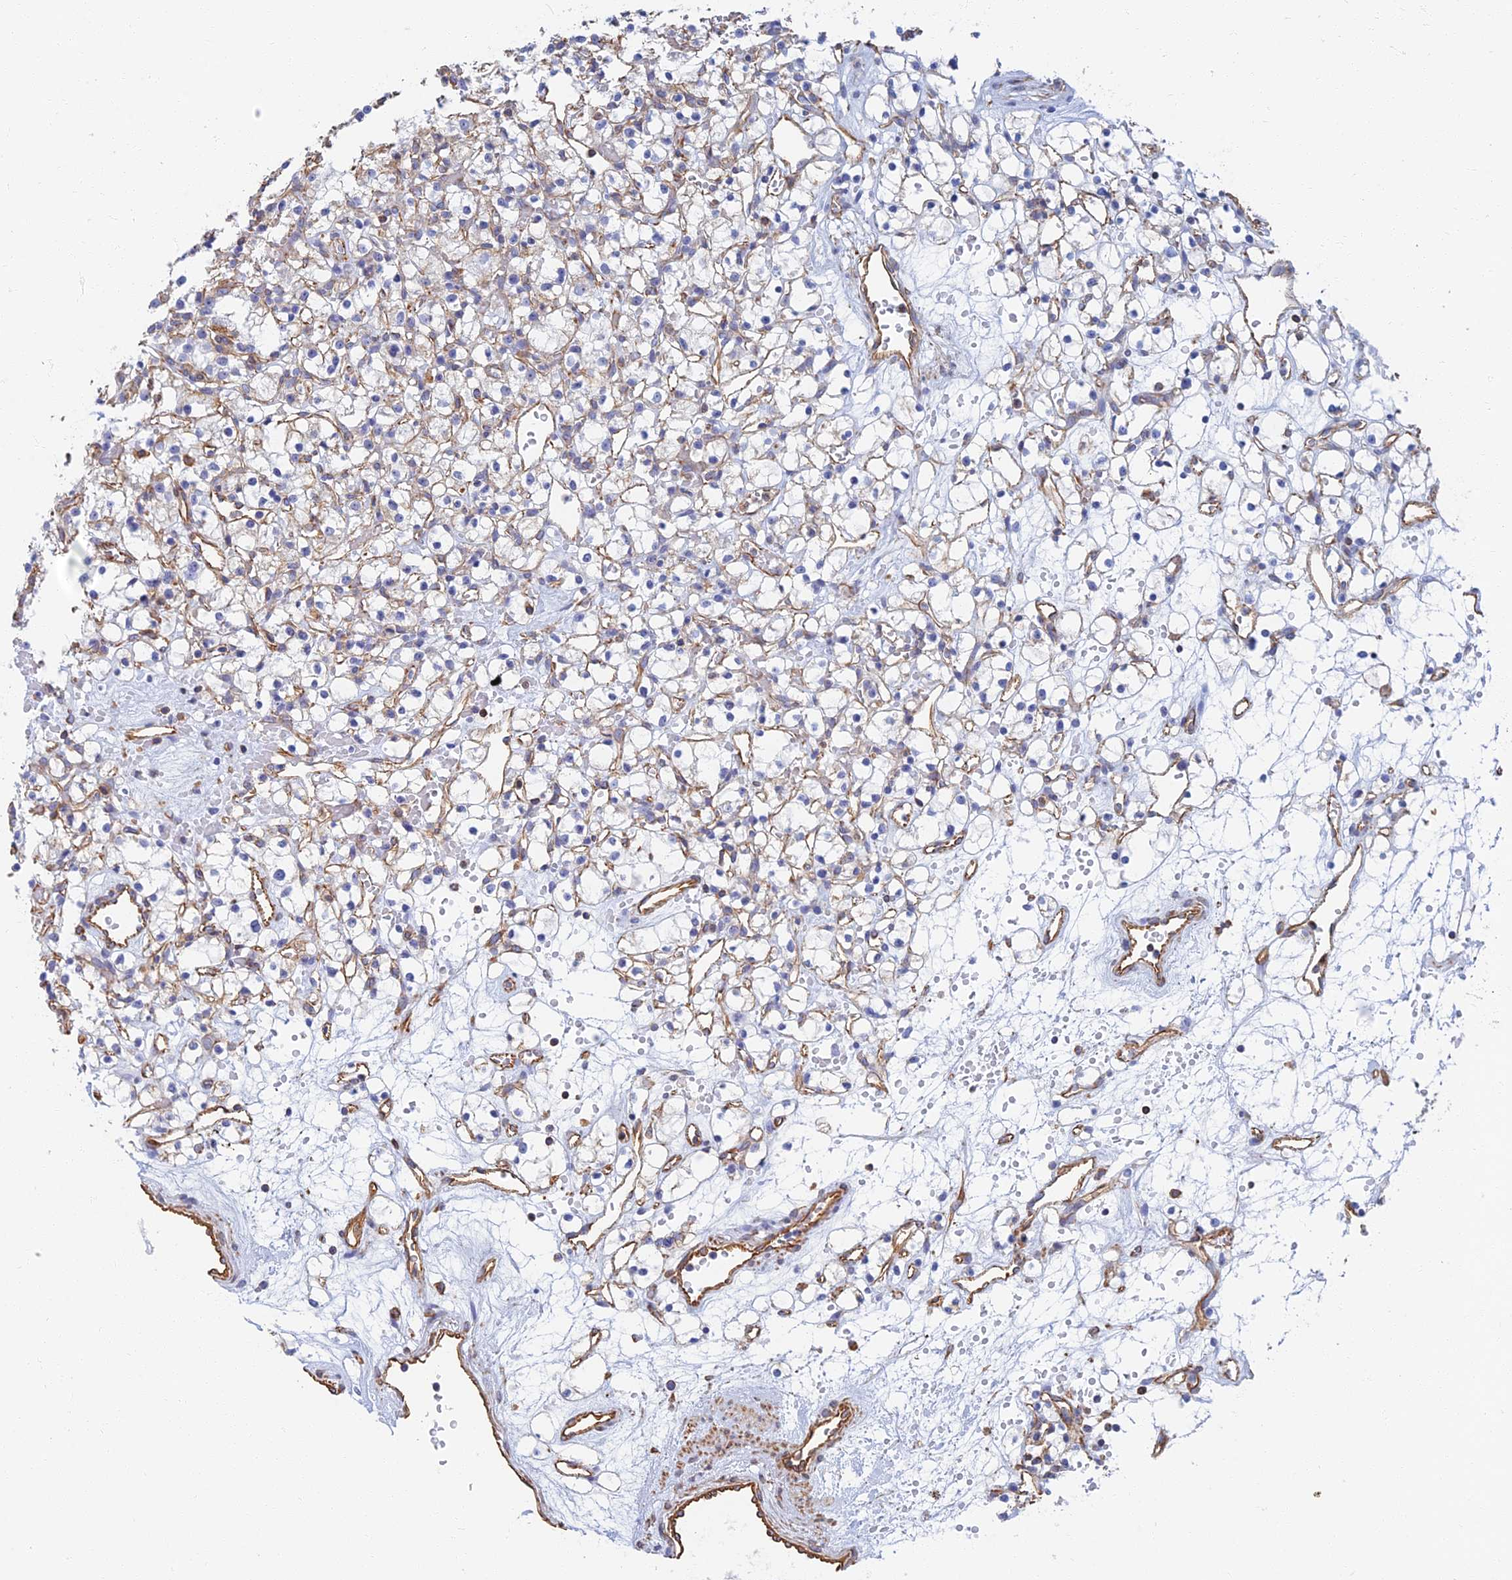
{"staining": {"intensity": "weak", "quantity": "<25%", "location": "cytoplasmic/membranous"}, "tissue": "renal cancer", "cell_type": "Tumor cells", "image_type": "cancer", "snomed": [{"axis": "morphology", "description": "Adenocarcinoma, NOS"}, {"axis": "topography", "description": "Kidney"}], "caption": "This is a micrograph of immunohistochemistry (IHC) staining of adenocarcinoma (renal), which shows no positivity in tumor cells.", "gene": "RMC1", "patient": {"sex": "female", "age": 59}}